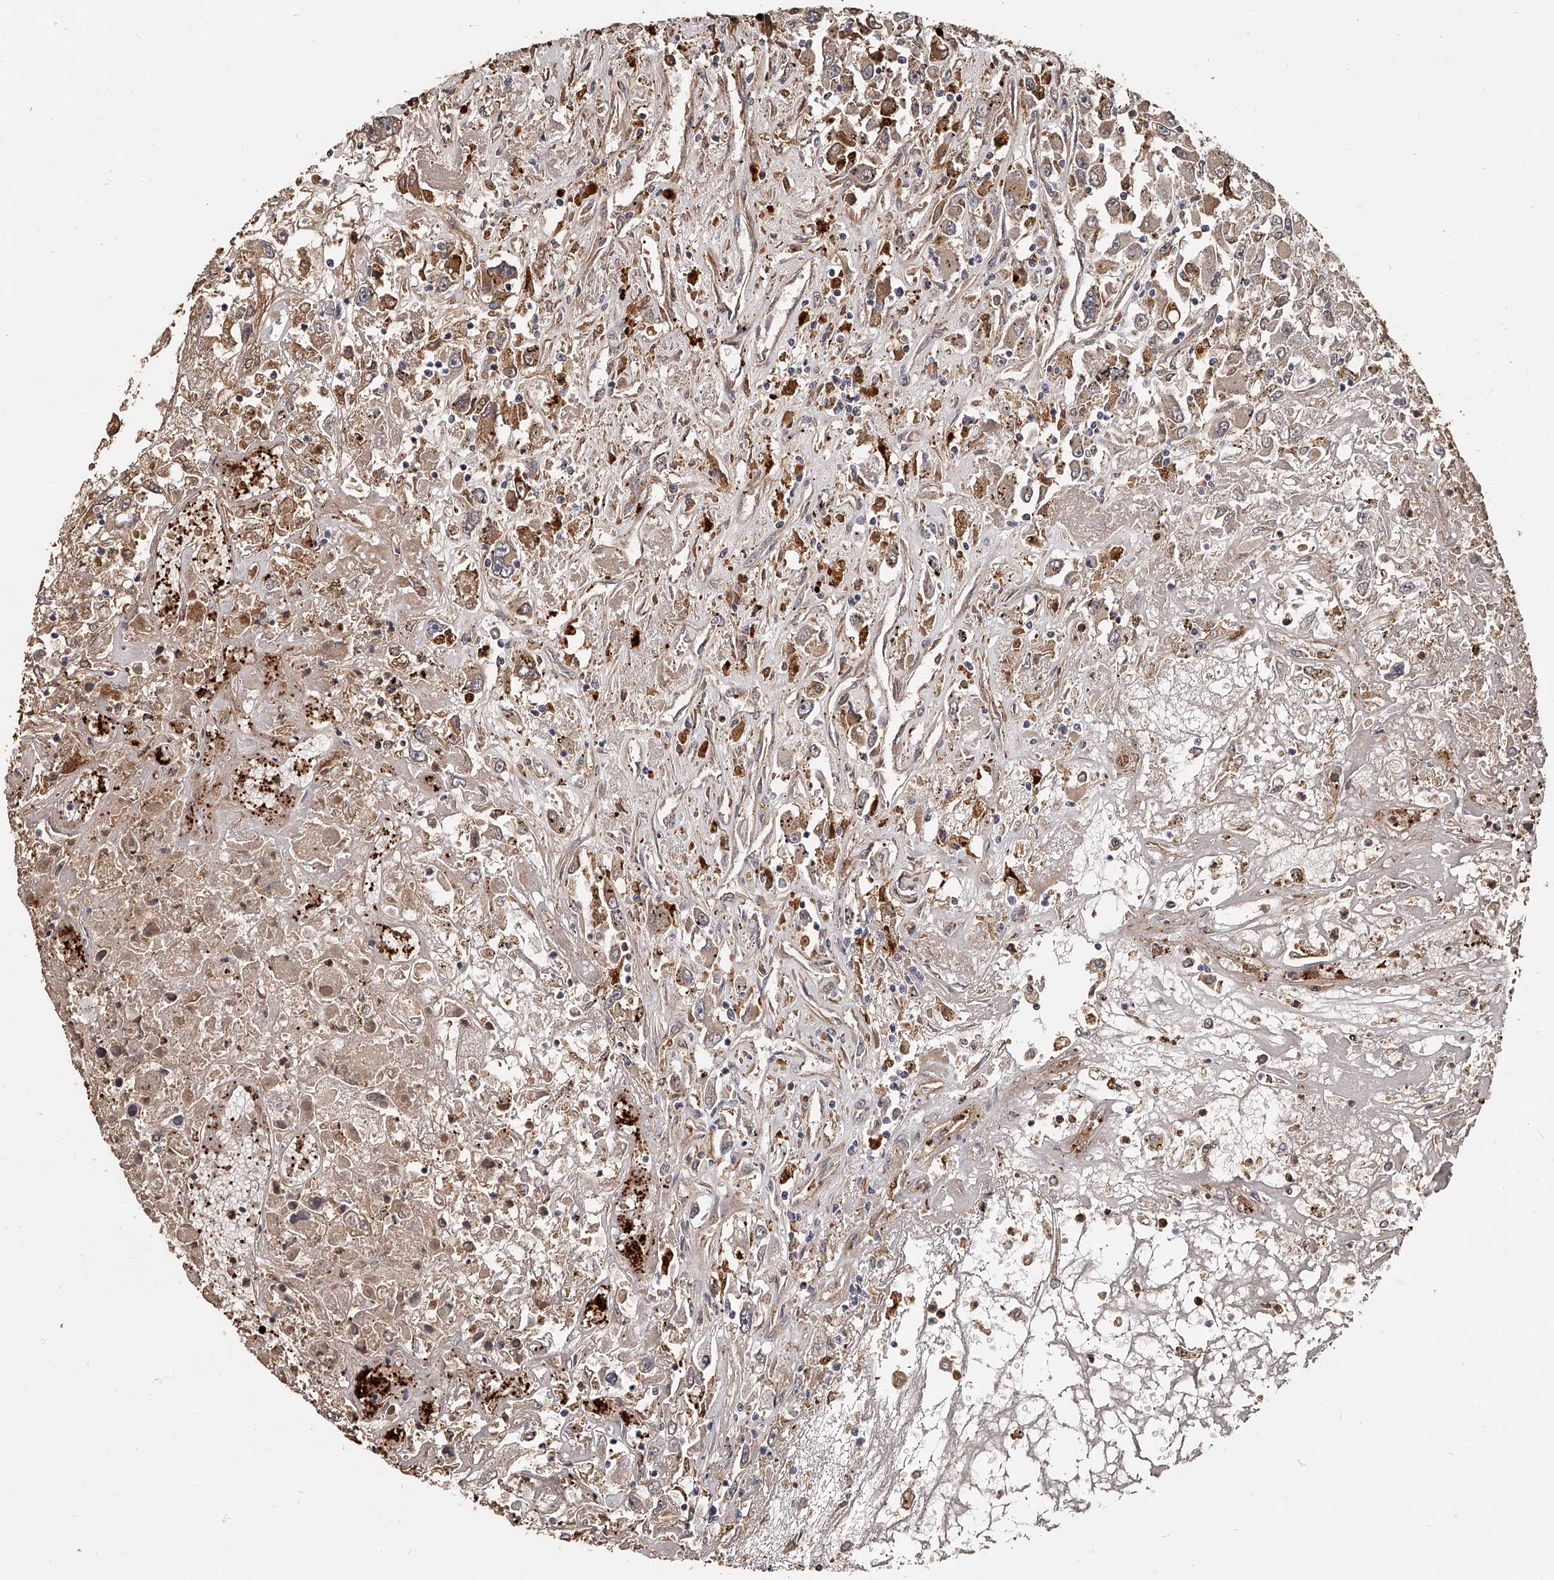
{"staining": {"intensity": "weak", "quantity": ">75%", "location": "cytoplasmic/membranous"}, "tissue": "renal cancer", "cell_type": "Tumor cells", "image_type": "cancer", "snomed": [{"axis": "morphology", "description": "Adenocarcinoma, NOS"}, {"axis": "topography", "description": "Kidney"}], "caption": "Immunohistochemical staining of adenocarcinoma (renal) reveals low levels of weak cytoplasmic/membranous protein staining in about >75% of tumor cells.", "gene": "URGCP", "patient": {"sex": "female", "age": 52}}